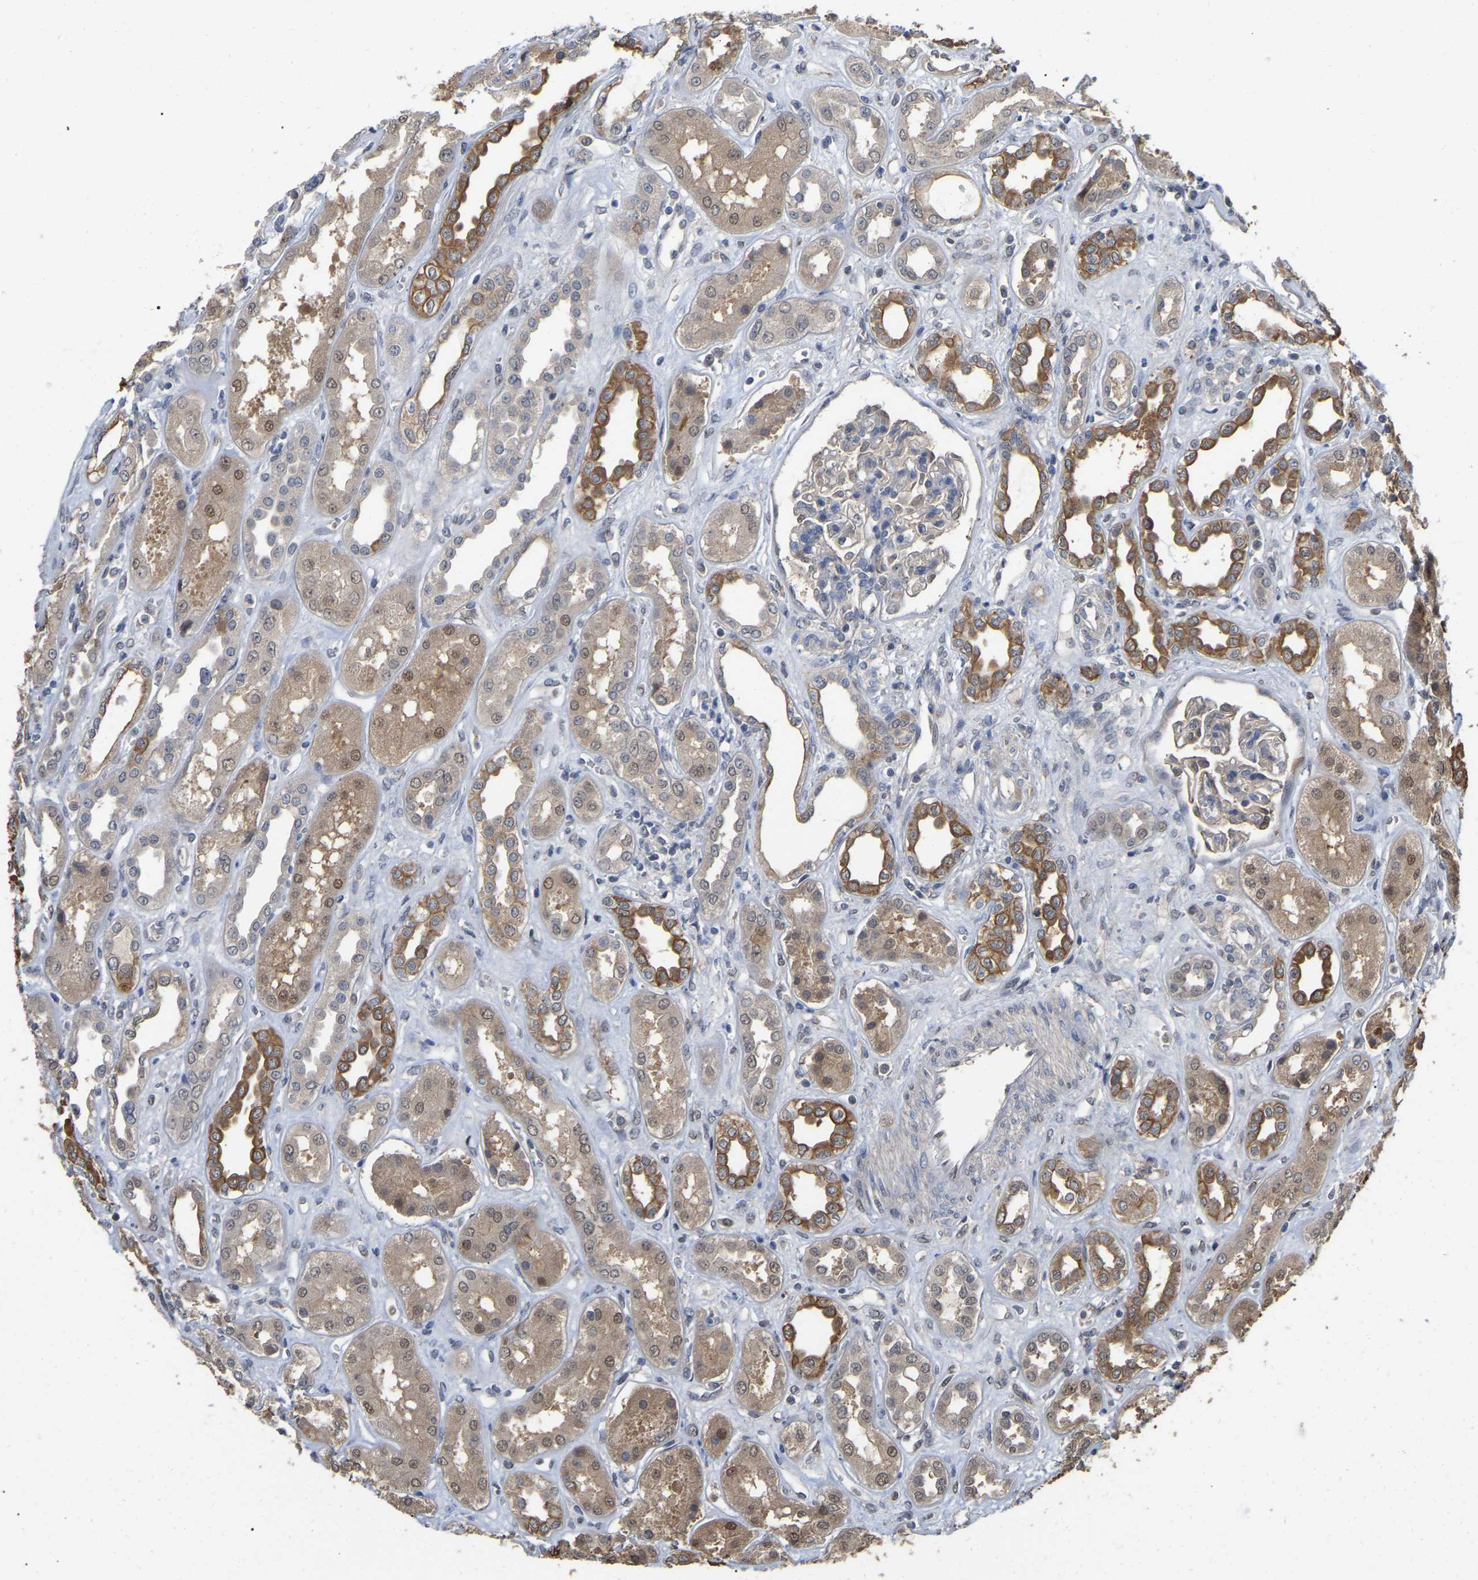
{"staining": {"intensity": "weak", "quantity": "<25%", "location": "cytoplasmic/membranous,nuclear"}, "tissue": "kidney", "cell_type": "Cells in glomeruli", "image_type": "normal", "snomed": [{"axis": "morphology", "description": "Normal tissue, NOS"}, {"axis": "topography", "description": "Kidney"}], "caption": "Histopathology image shows no significant protein staining in cells in glomeruli of unremarkable kidney. Brightfield microscopy of immunohistochemistry (IHC) stained with DAB (brown) and hematoxylin (blue), captured at high magnification.", "gene": "FAM219A", "patient": {"sex": "male", "age": 59}}